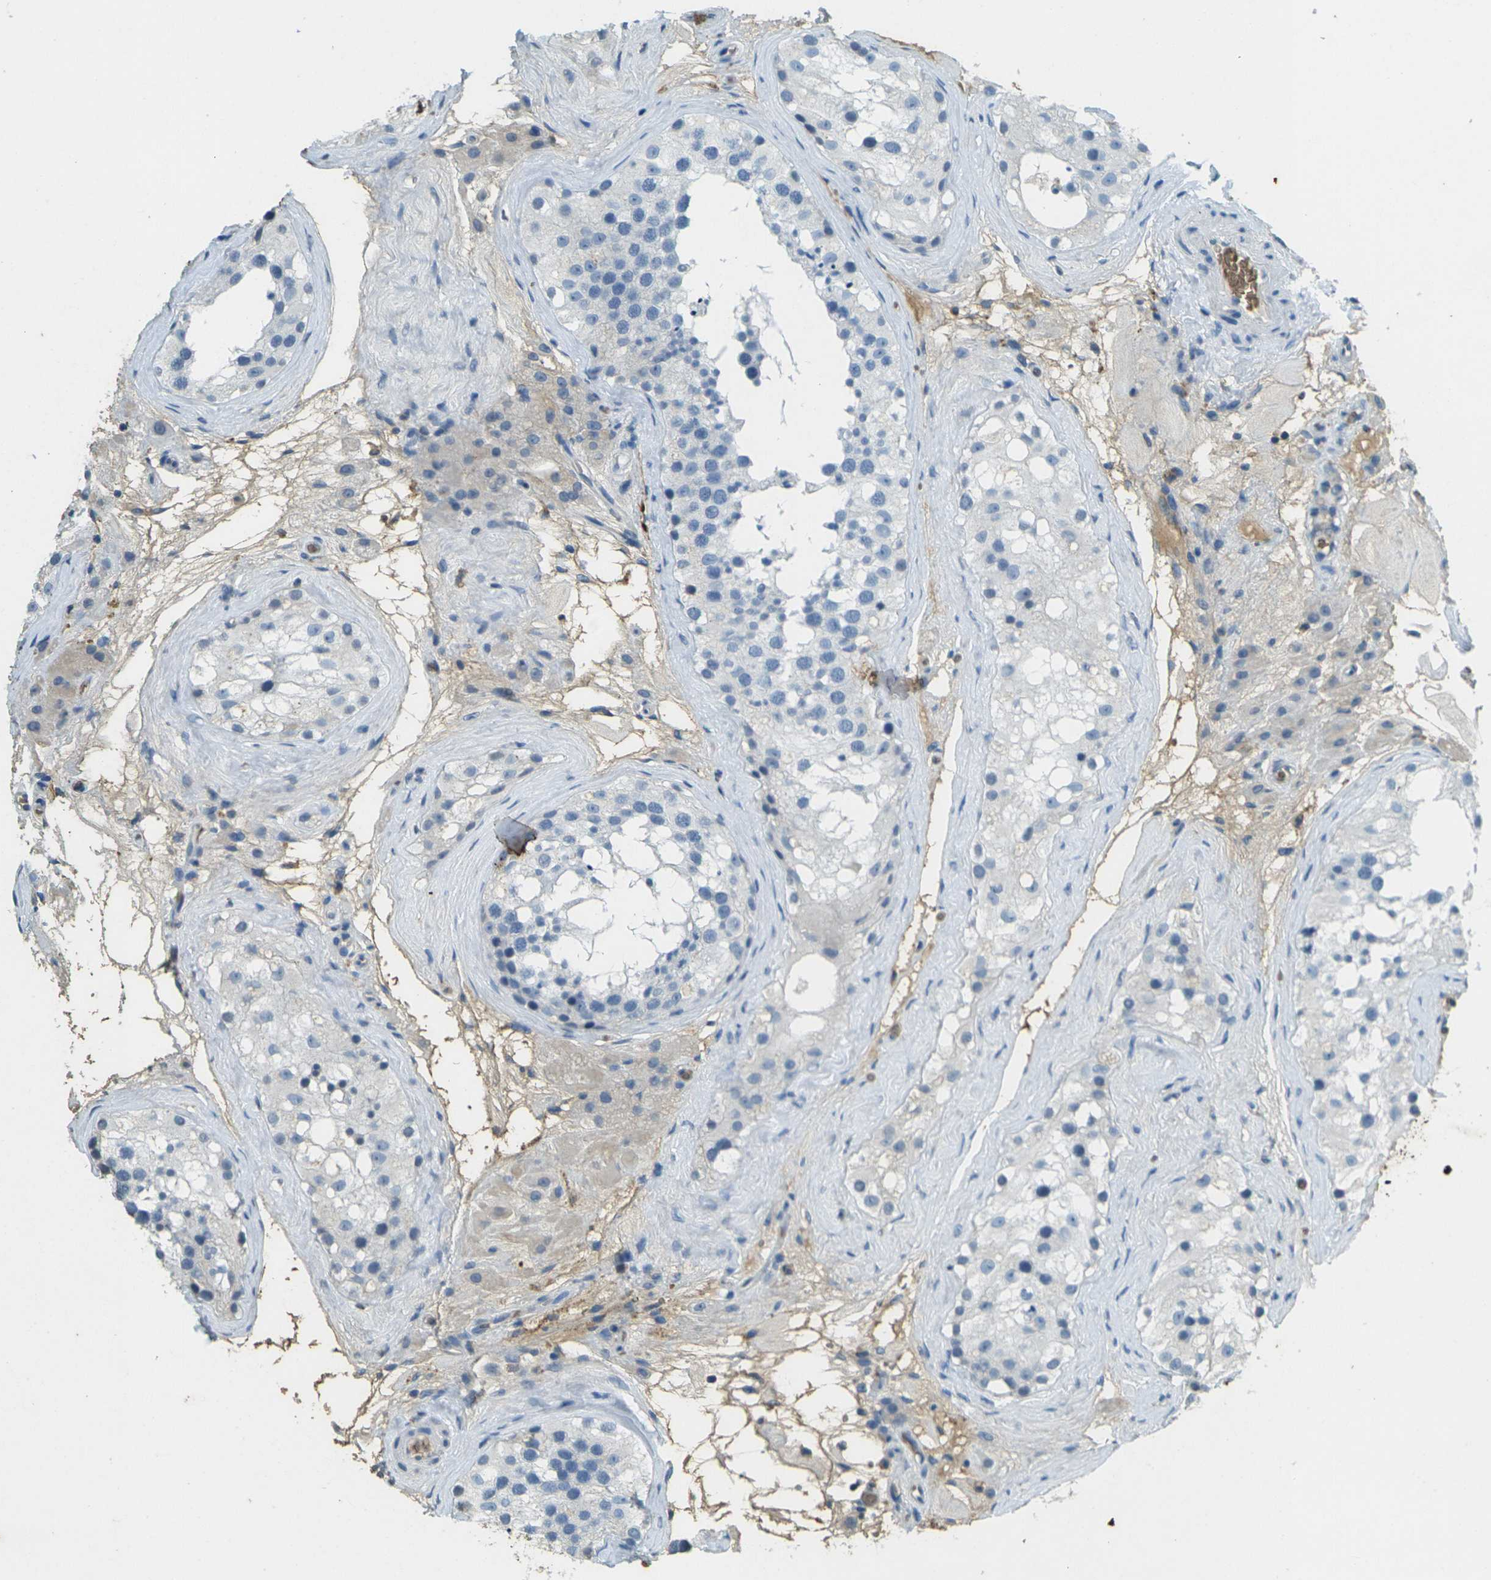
{"staining": {"intensity": "negative", "quantity": "none", "location": "none"}, "tissue": "testis", "cell_type": "Cells in seminiferous ducts", "image_type": "normal", "snomed": [{"axis": "morphology", "description": "Normal tissue, NOS"}, {"axis": "morphology", "description": "Seminoma, NOS"}, {"axis": "topography", "description": "Testis"}], "caption": "A photomicrograph of human testis is negative for staining in cells in seminiferous ducts. The staining was performed using DAB to visualize the protein expression in brown, while the nuclei were stained in blue with hematoxylin (Magnification: 20x).", "gene": "HBB", "patient": {"sex": "male", "age": 71}}